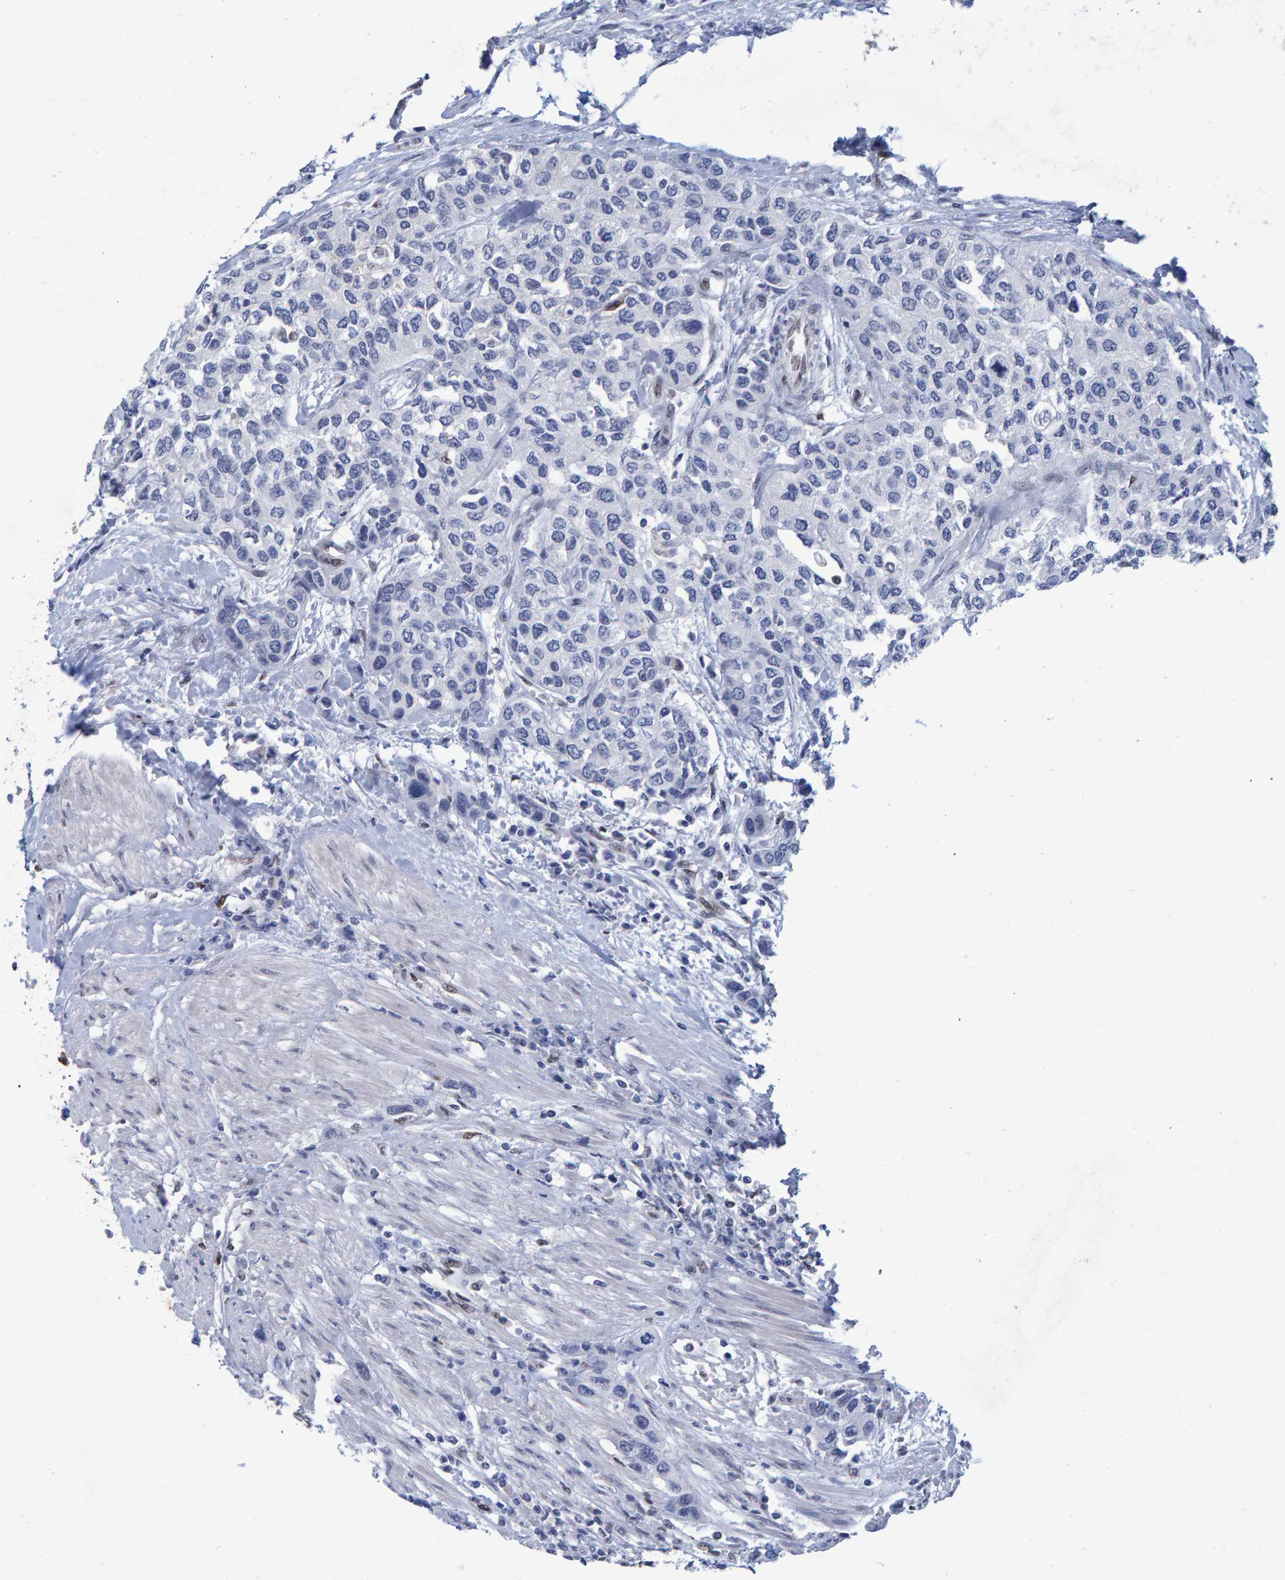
{"staining": {"intensity": "negative", "quantity": "none", "location": "none"}, "tissue": "urothelial cancer", "cell_type": "Tumor cells", "image_type": "cancer", "snomed": [{"axis": "morphology", "description": "Urothelial carcinoma, High grade"}, {"axis": "topography", "description": "Urinary bladder"}], "caption": "Photomicrograph shows no significant protein staining in tumor cells of urothelial cancer. (Stains: DAB (3,3'-diaminobenzidine) immunohistochemistry (IHC) with hematoxylin counter stain, Microscopy: brightfield microscopy at high magnification).", "gene": "QKI", "patient": {"sex": "female", "age": 56}}